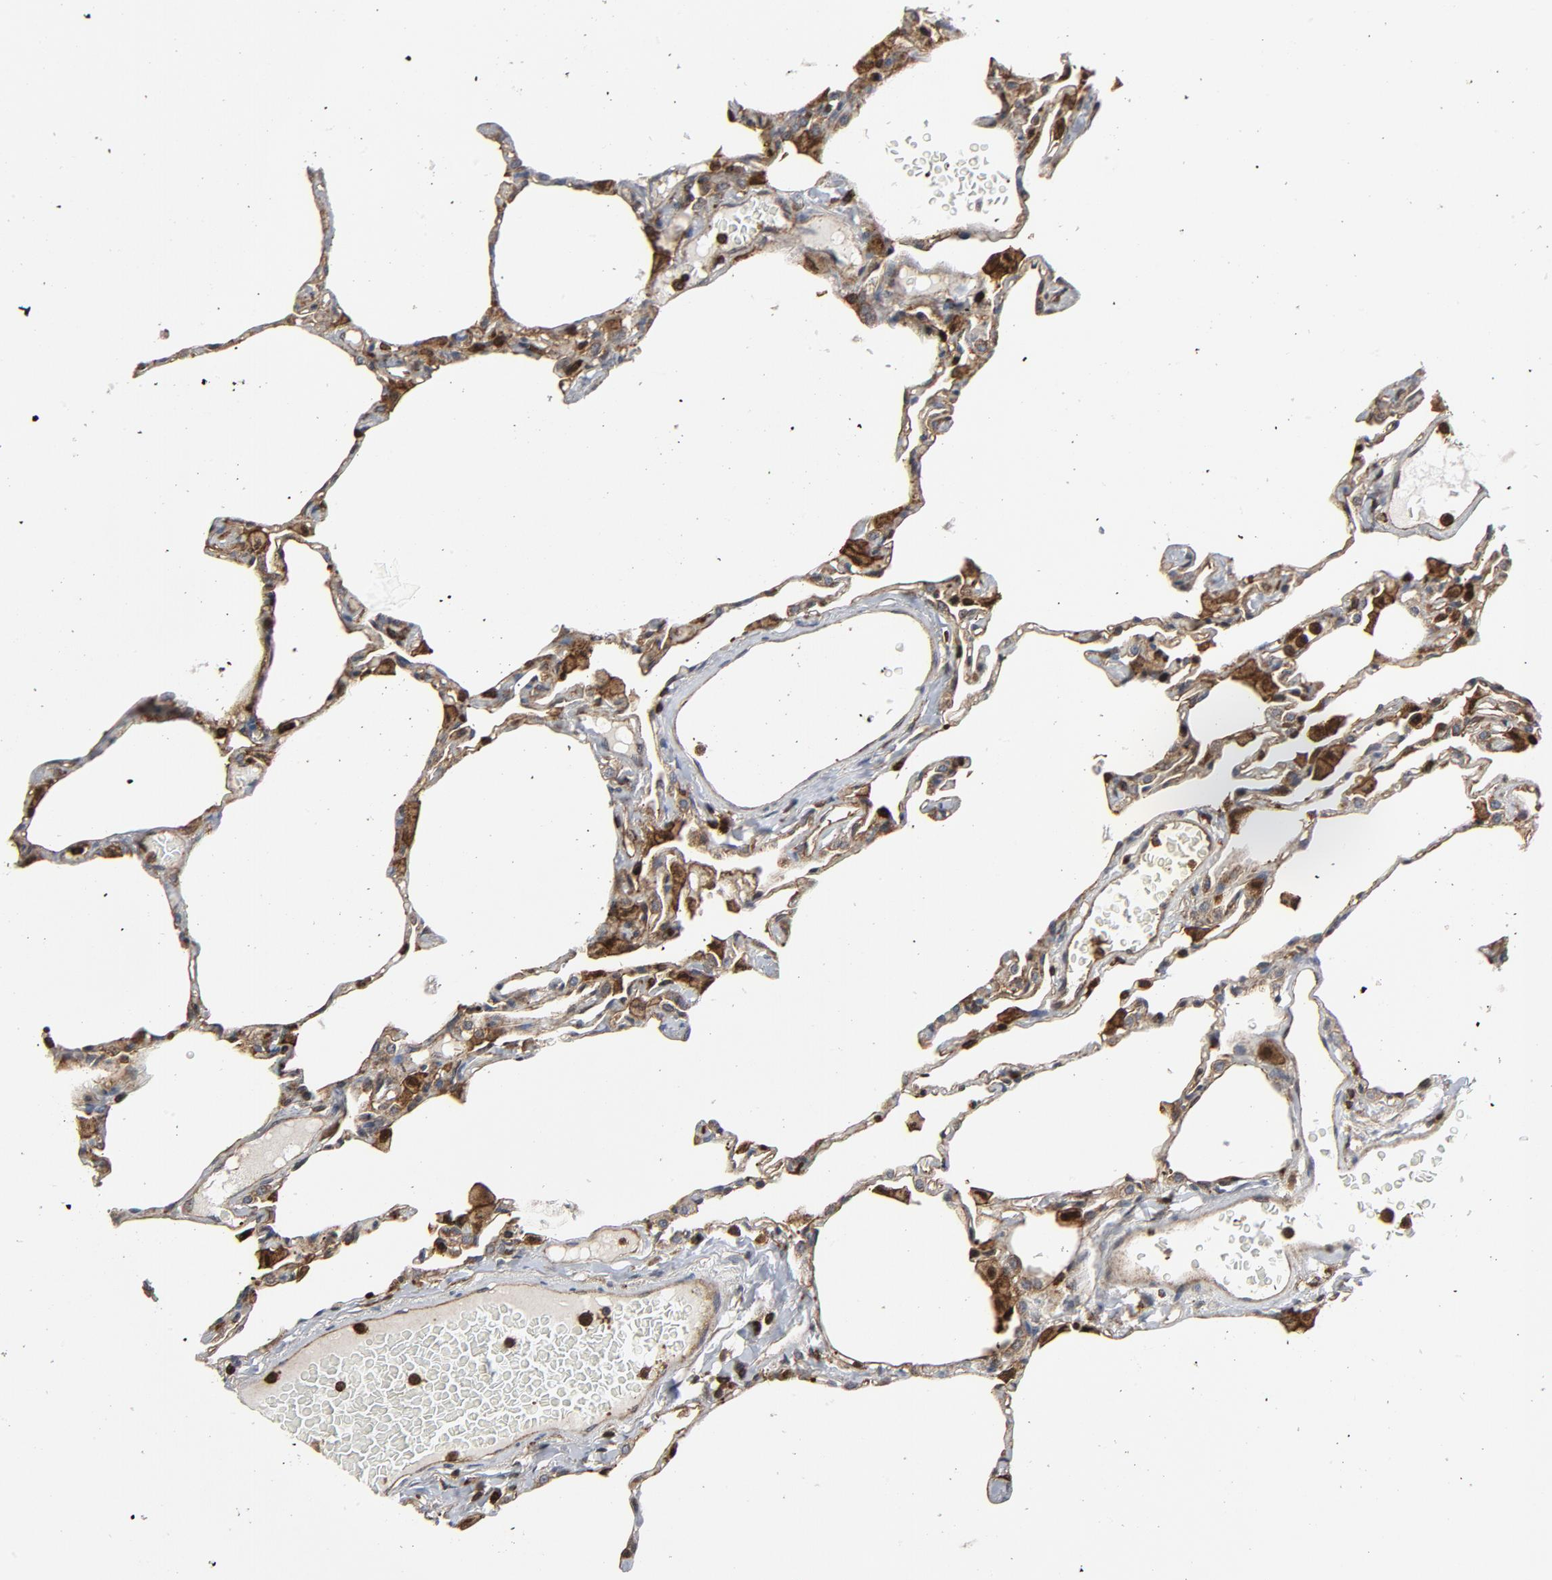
{"staining": {"intensity": "moderate", "quantity": ">75%", "location": "cytoplasmic/membranous"}, "tissue": "lung", "cell_type": "Alveolar cells", "image_type": "normal", "snomed": [{"axis": "morphology", "description": "Normal tissue, NOS"}, {"axis": "topography", "description": "Lung"}], "caption": "An immunohistochemistry photomicrograph of benign tissue is shown. Protein staining in brown labels moderate cytoplasmic/membranous positivity in lung within alveolar cells.", "gene": "YES1", "patient": {"sex": "female", "age": 49}}